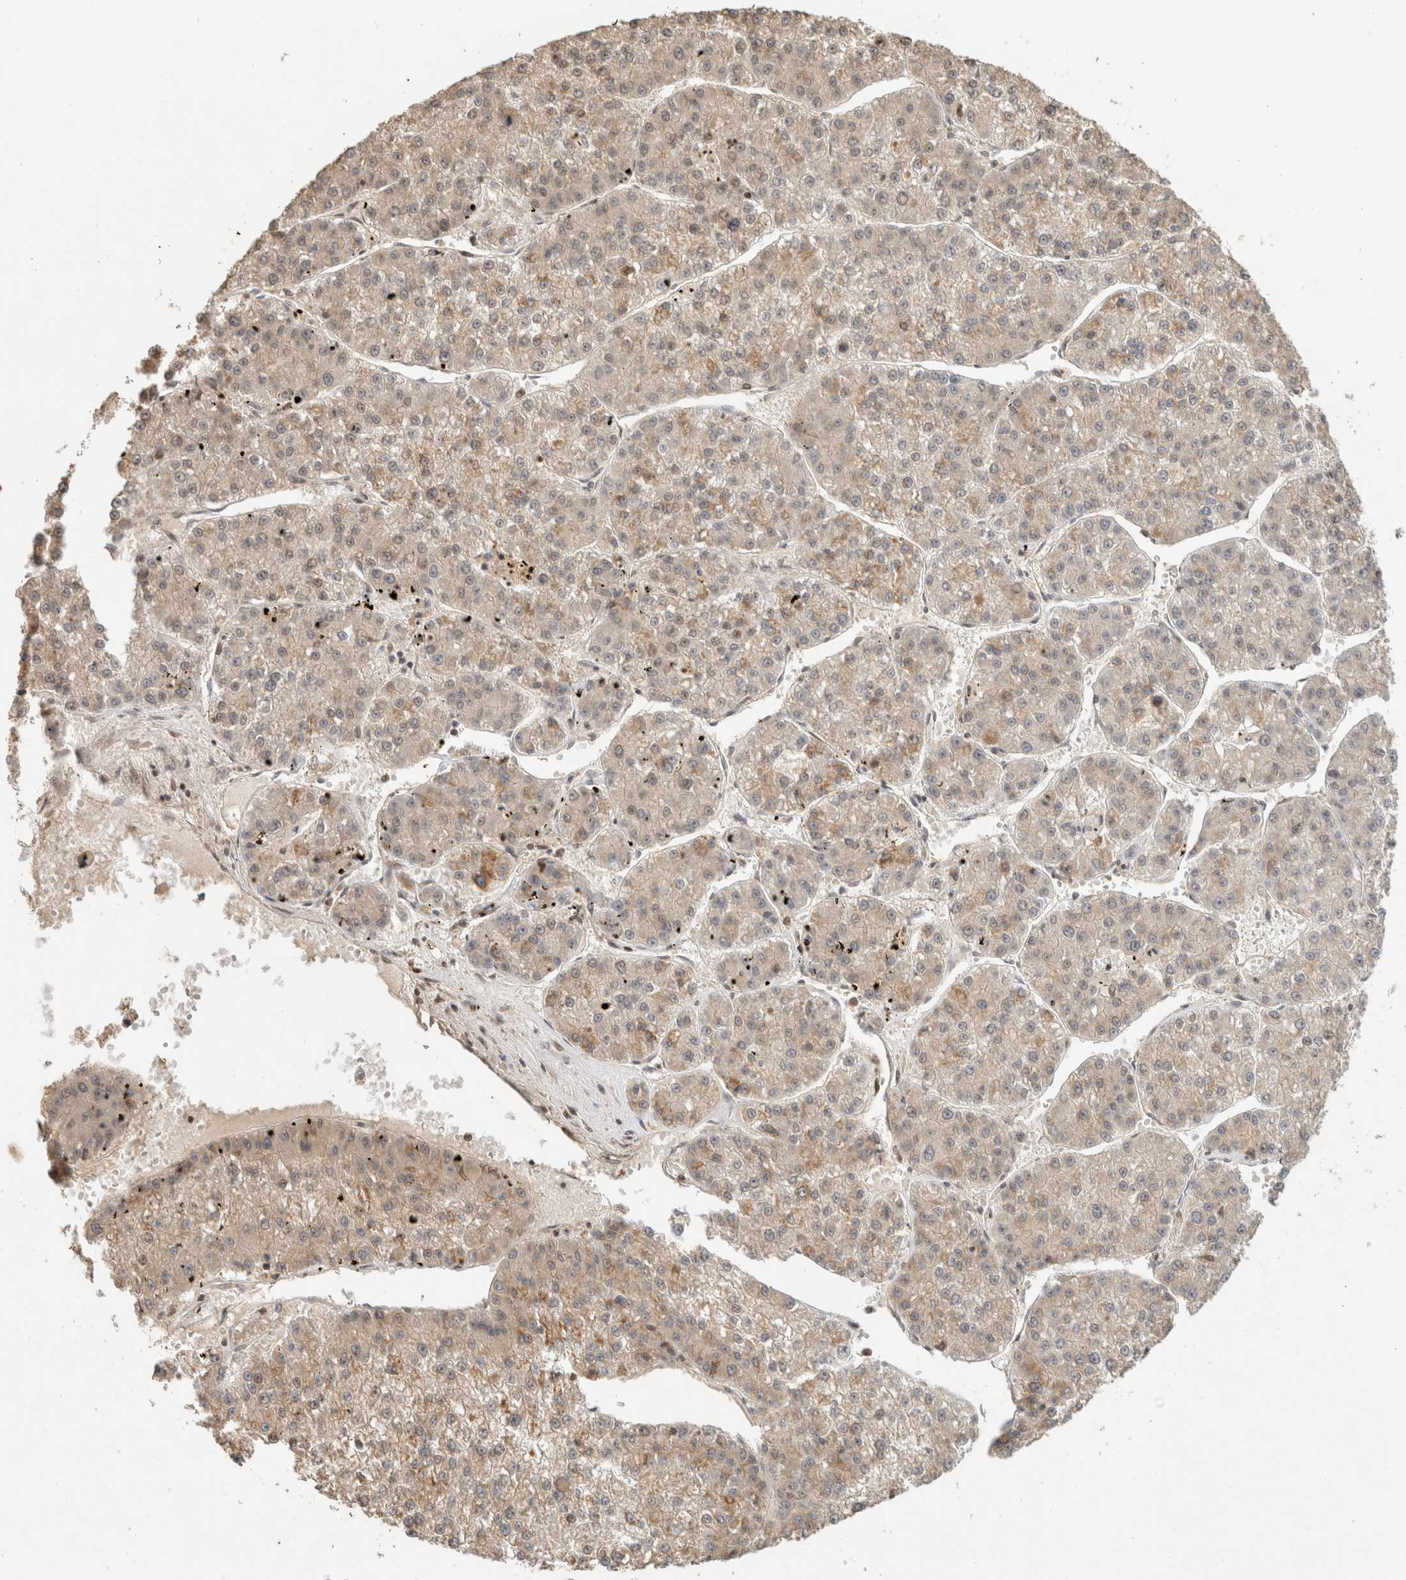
{"staining": {"intensity": "moderate", "quantity": "25%-75%", "location": "cytoplasmic/membranous"}, "tissue": "liver cancer", "cell_type": "Tumor cells", "image_type": "cancer", "snomed": [{"axis": "morphology", "description": "Carcinoma, Hepatocellular, NOS"}, {"axis": "topography", "description": "Liver"}], "caption": "Liver hepatocellular carcinoma was stained to show a protein in brown. There is medium levels of moderate cytoplasmic/membranous positivity in about 25%-75% of tumor cells.", "gene": "CAAP1", "patient": {"sex": "female", "age": 73}}